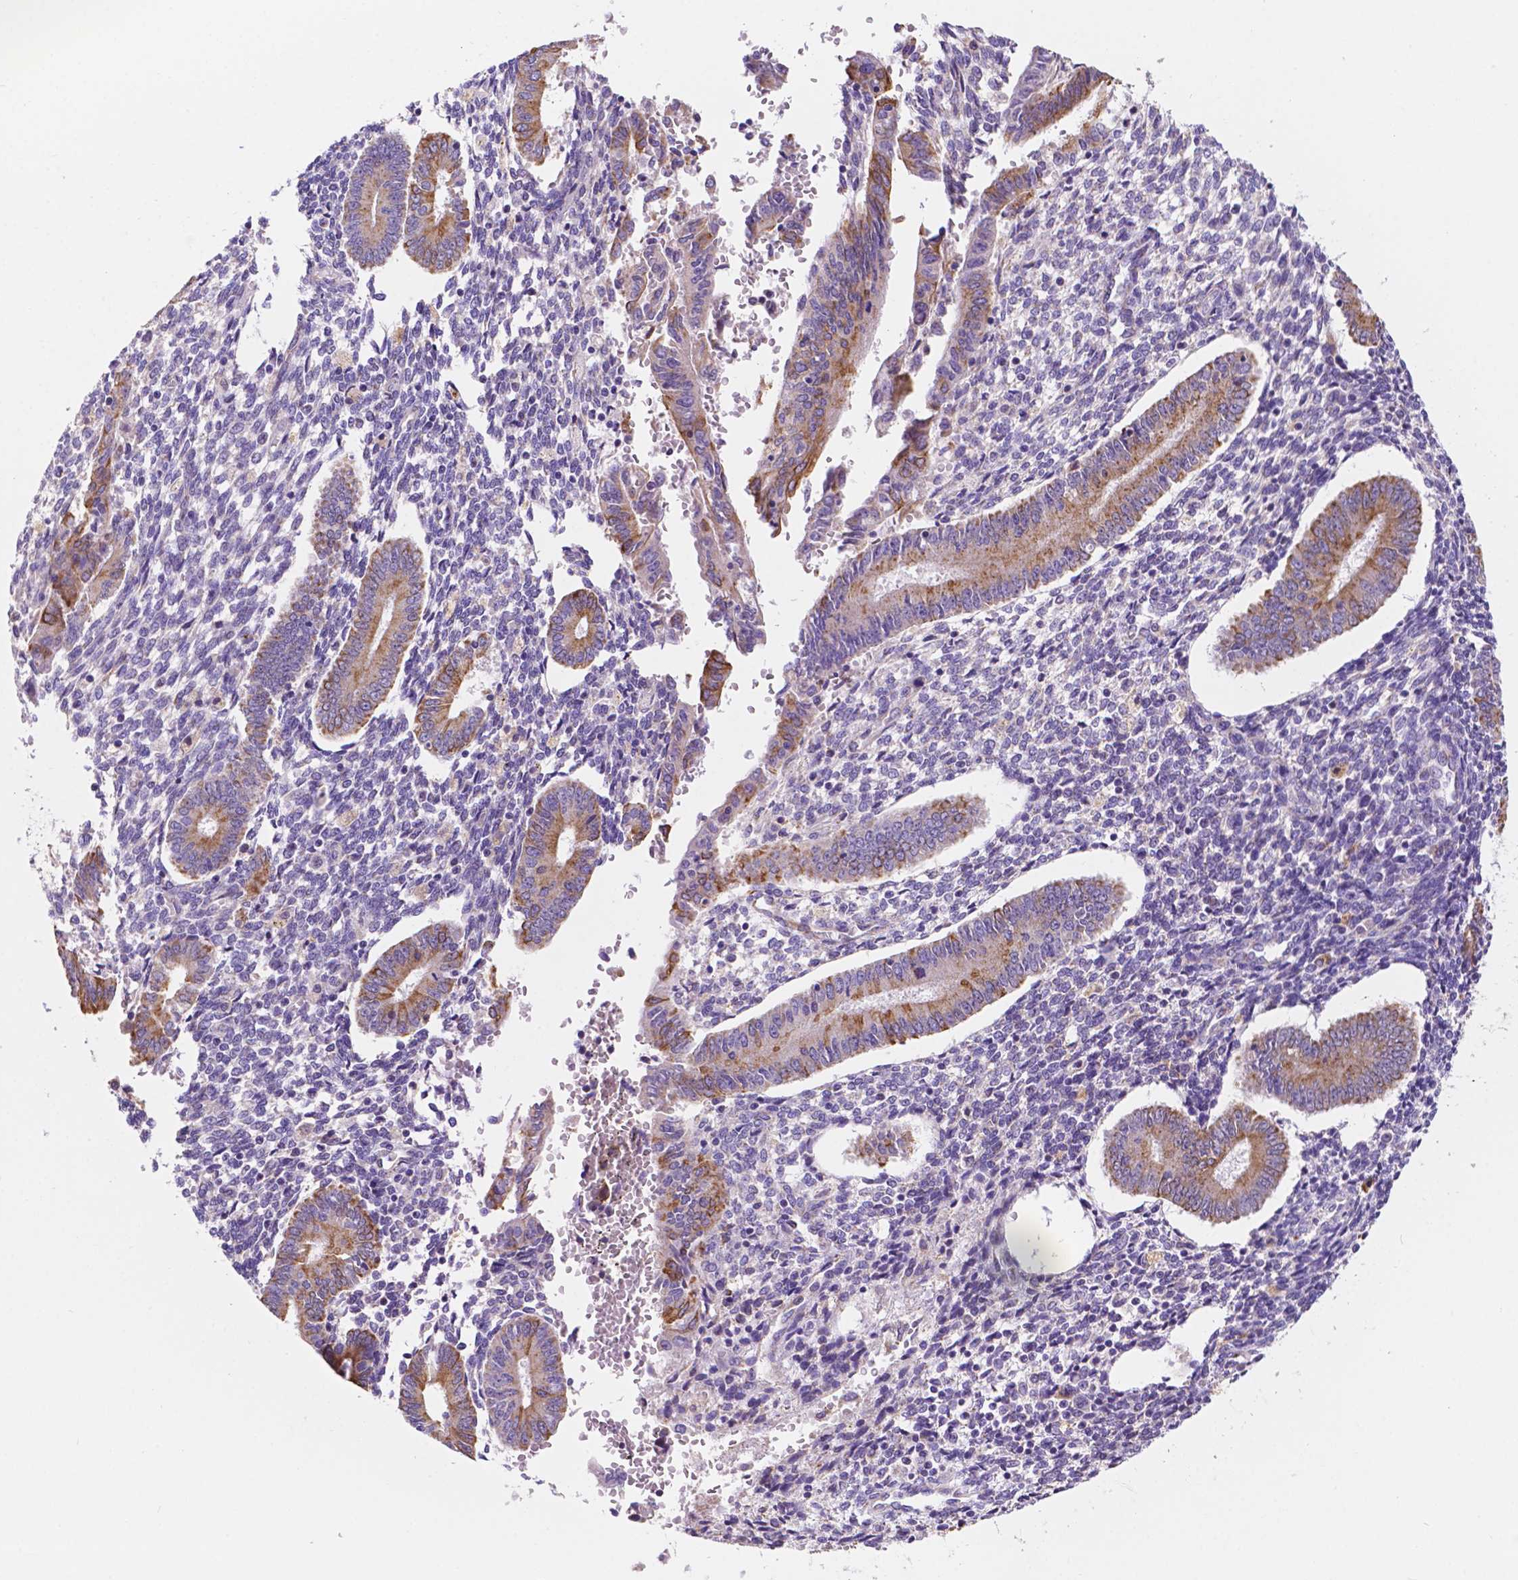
{"staining": {"intensity": "negative", "quantity": "none", "location": "none"}, "tissue": "endometrium", "cell_type": "Cells in endometrial stroma", "image_type": "normal", "snomed": [{"axis": "morphology", "description": "Normal tissue, NOS"}, {"axis": "topography", "description": "Endometrium"}], "caption": "An IHC histopathology image of unremarkable endometrium is shown. There is no staining in cells in endometrial stroma of endometrium. (Brightfield microscopy of DAB immunohistochemistry (IHC) at high magnification).", "gene": "TRPV5", "patient": {"sex": "female", "age": 40}}